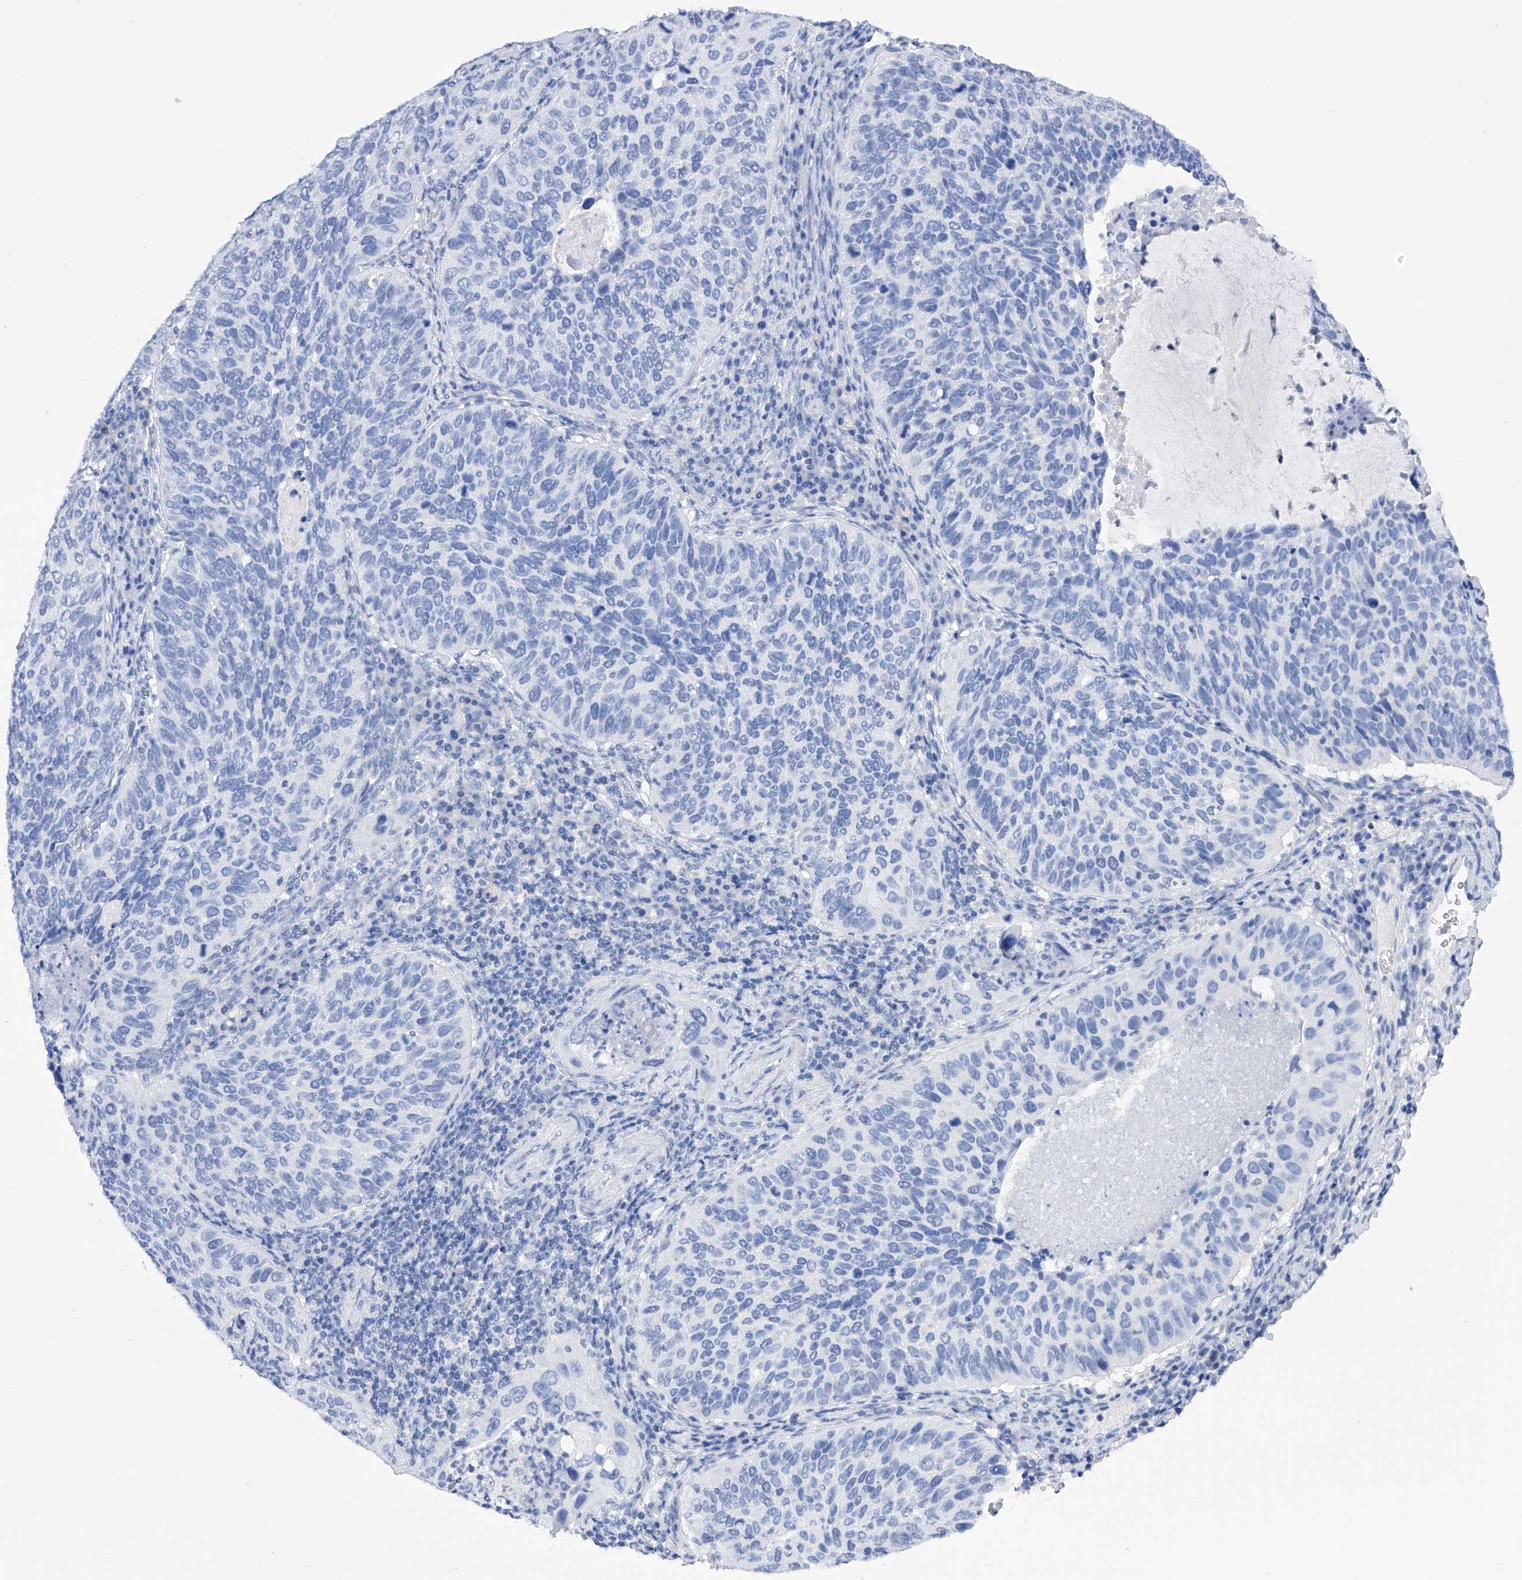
{"staining": {"intensity": "negative", "quantity": "none", "location": "none"}, "tissue": "cervical cancer", "cell_type": "Tumor cells", "image_type": "cancer", "snomed": [{"axis": "morphology", "description": "Squamous cell carcinoma, NOS"}, {"axis": "topography", "description": "Cervix"}], "caption": "Immunohistochemistry (IHC) image of cervical squamous cell carcinoma stained for a protein (brown), which exhibits no positivity in tumor cells. (DAB (3,3'-diaminobenzidine) IHC, high magnification).", "gene": "FLG", "patient": {"sex": "female", "age": 38}}